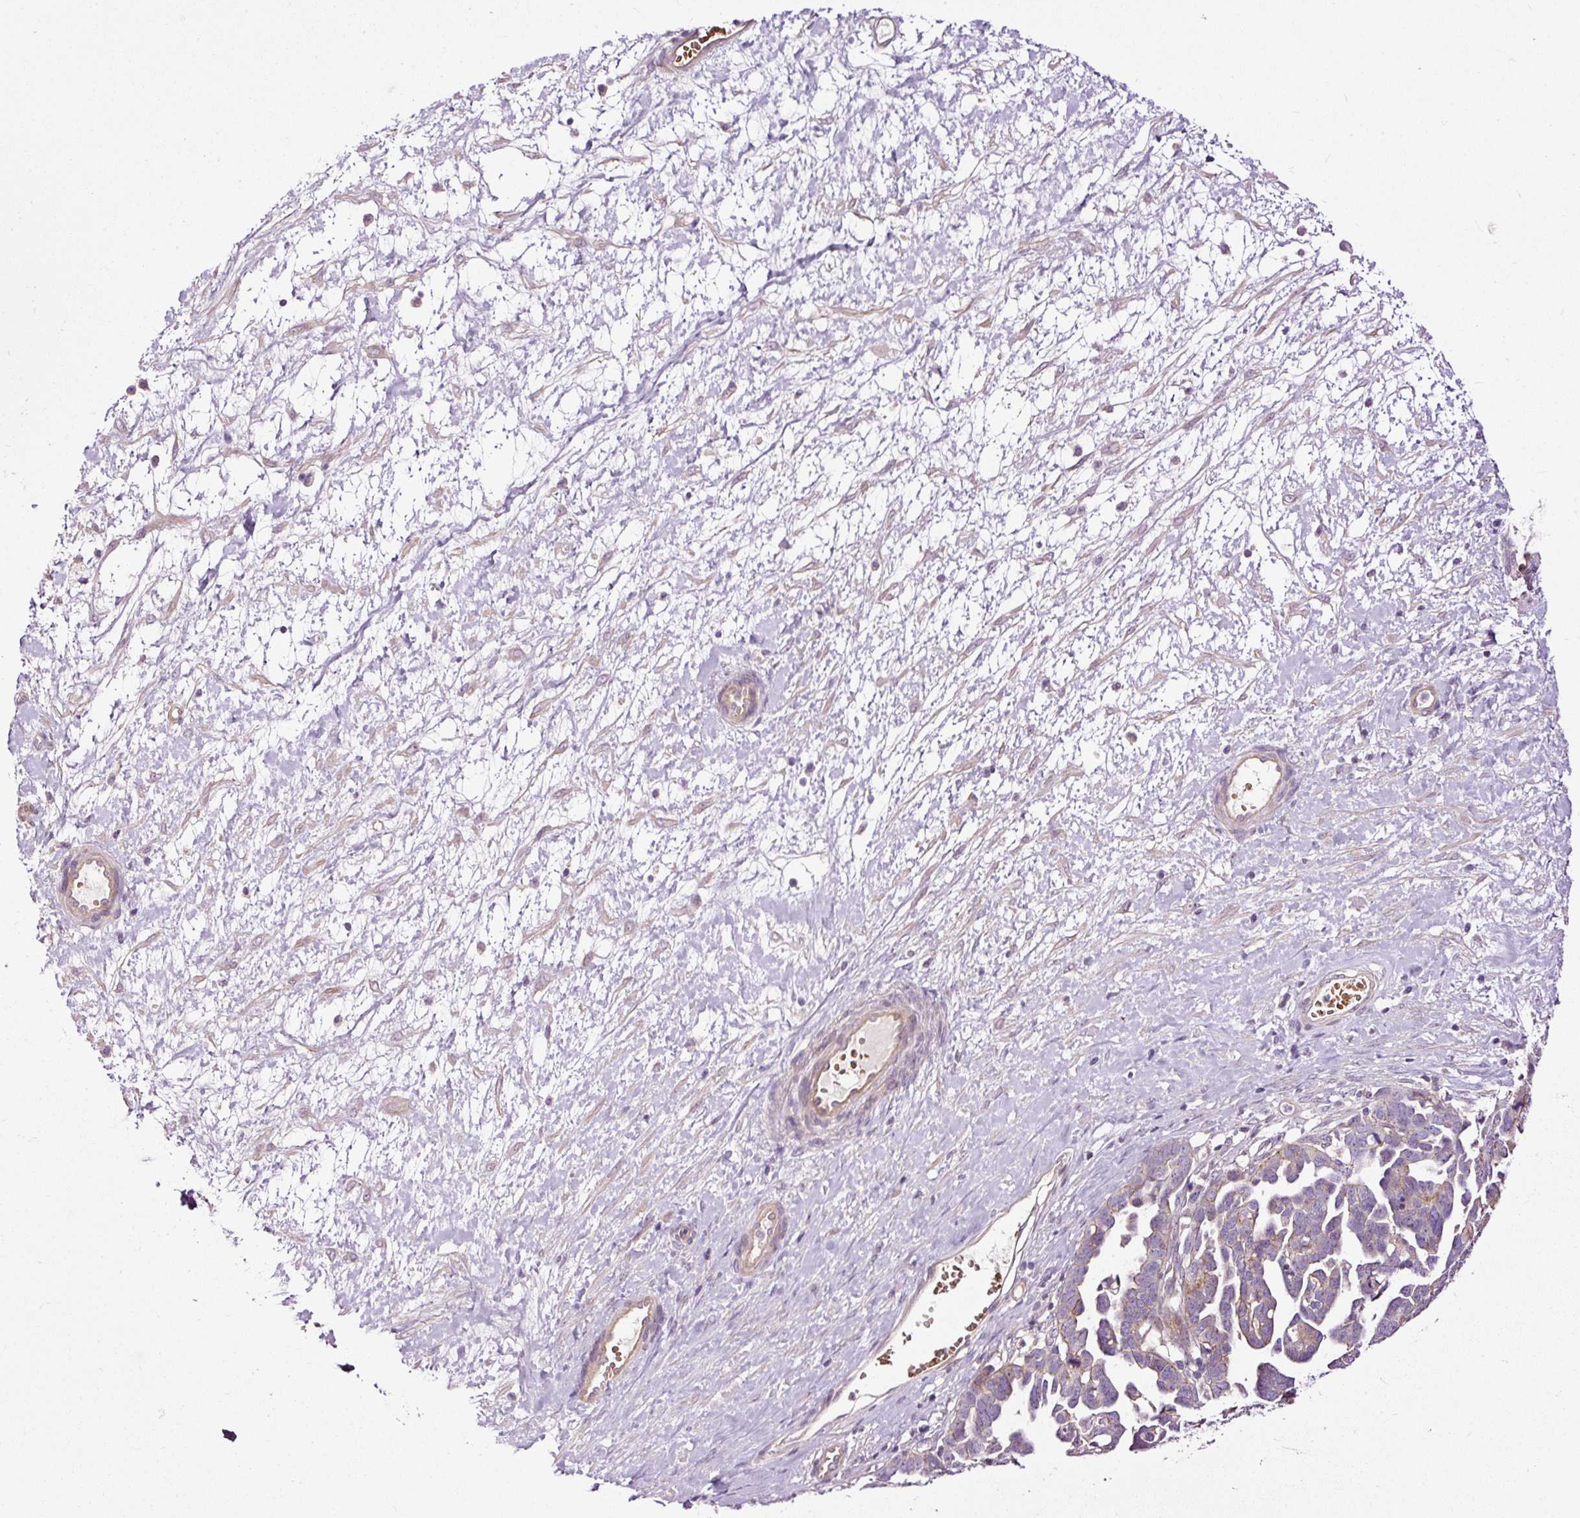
{"staining": {"intensity": "weak", "quantity": "25%-75%", "location": "cytoplasmic/membranous"}, "tissue": "ovarian cancer", "cell_type": "Tumor cells", "image_type": "cancer", "snomed": [{"axis": "morphology", "description": "Cystadenocarcinoma, serous, NOS"}, {"axis": "topography", "description": "Ovary"}], "caption": "Immunohistochemical staining of serous cystadenocarcinoma (ovarian) displays low levels of weak cytoplasmic/membranous staining in approximately 25%-75% of tumor cells.", "gene": "USHBP1", "patient": {"sex": "female", "age": 54}}